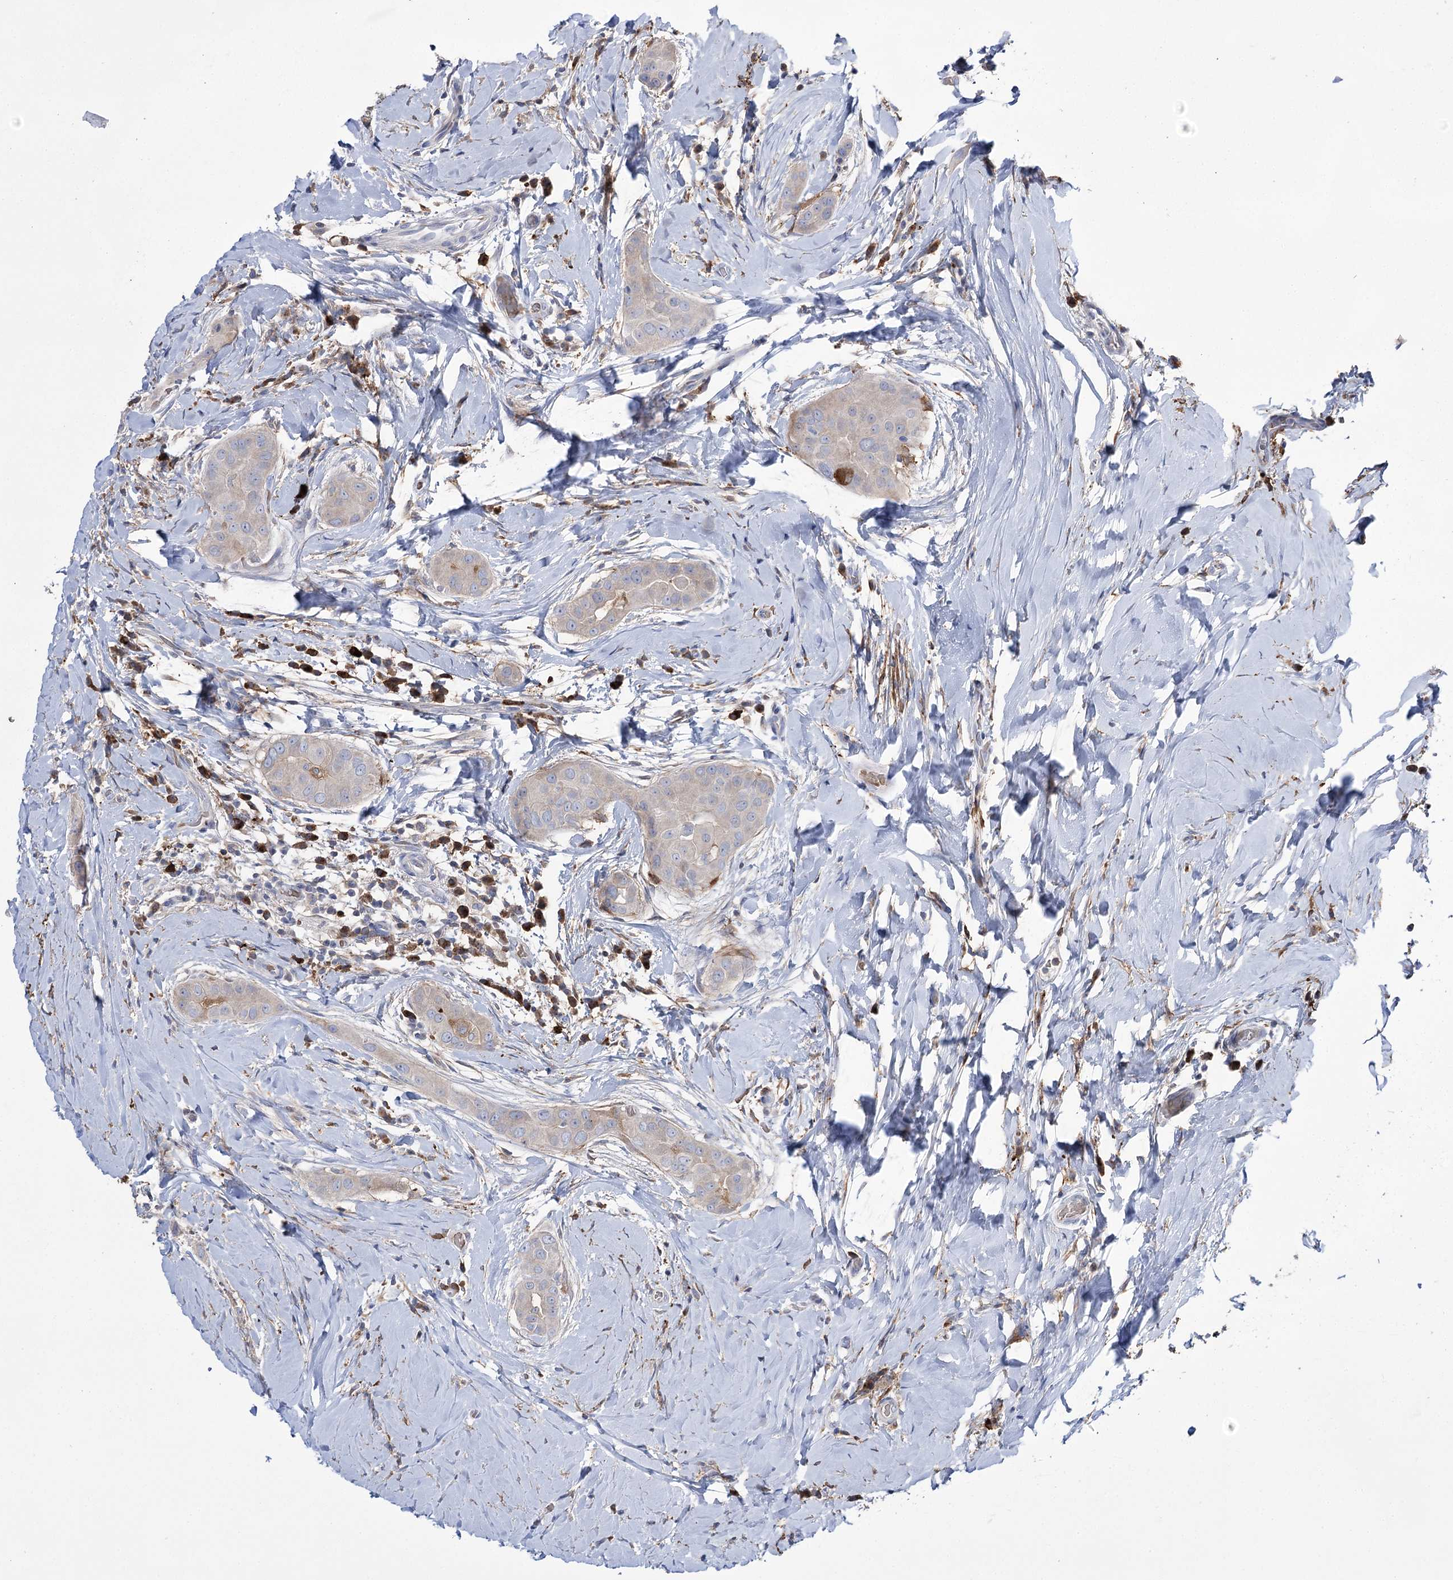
{"staining": {"intensity": "negative", "quantity": "none", "location": "none"}, "tissue": "thyroid cancer", "cell_type": "Tumor cells", "image_type": "cancer", "snomed": [{"axis": "morphology", "description": "Papillary adenocarcinoma, NOS"}, {"axis": "topography", "description": "Thyroid gland"}], "caption": "Tumor cells are negative for protein expression in human papillary adenocarcinoma (thyroid).", "gene": "ZNF622", "patient": {"sex": "male", "age": 33}}